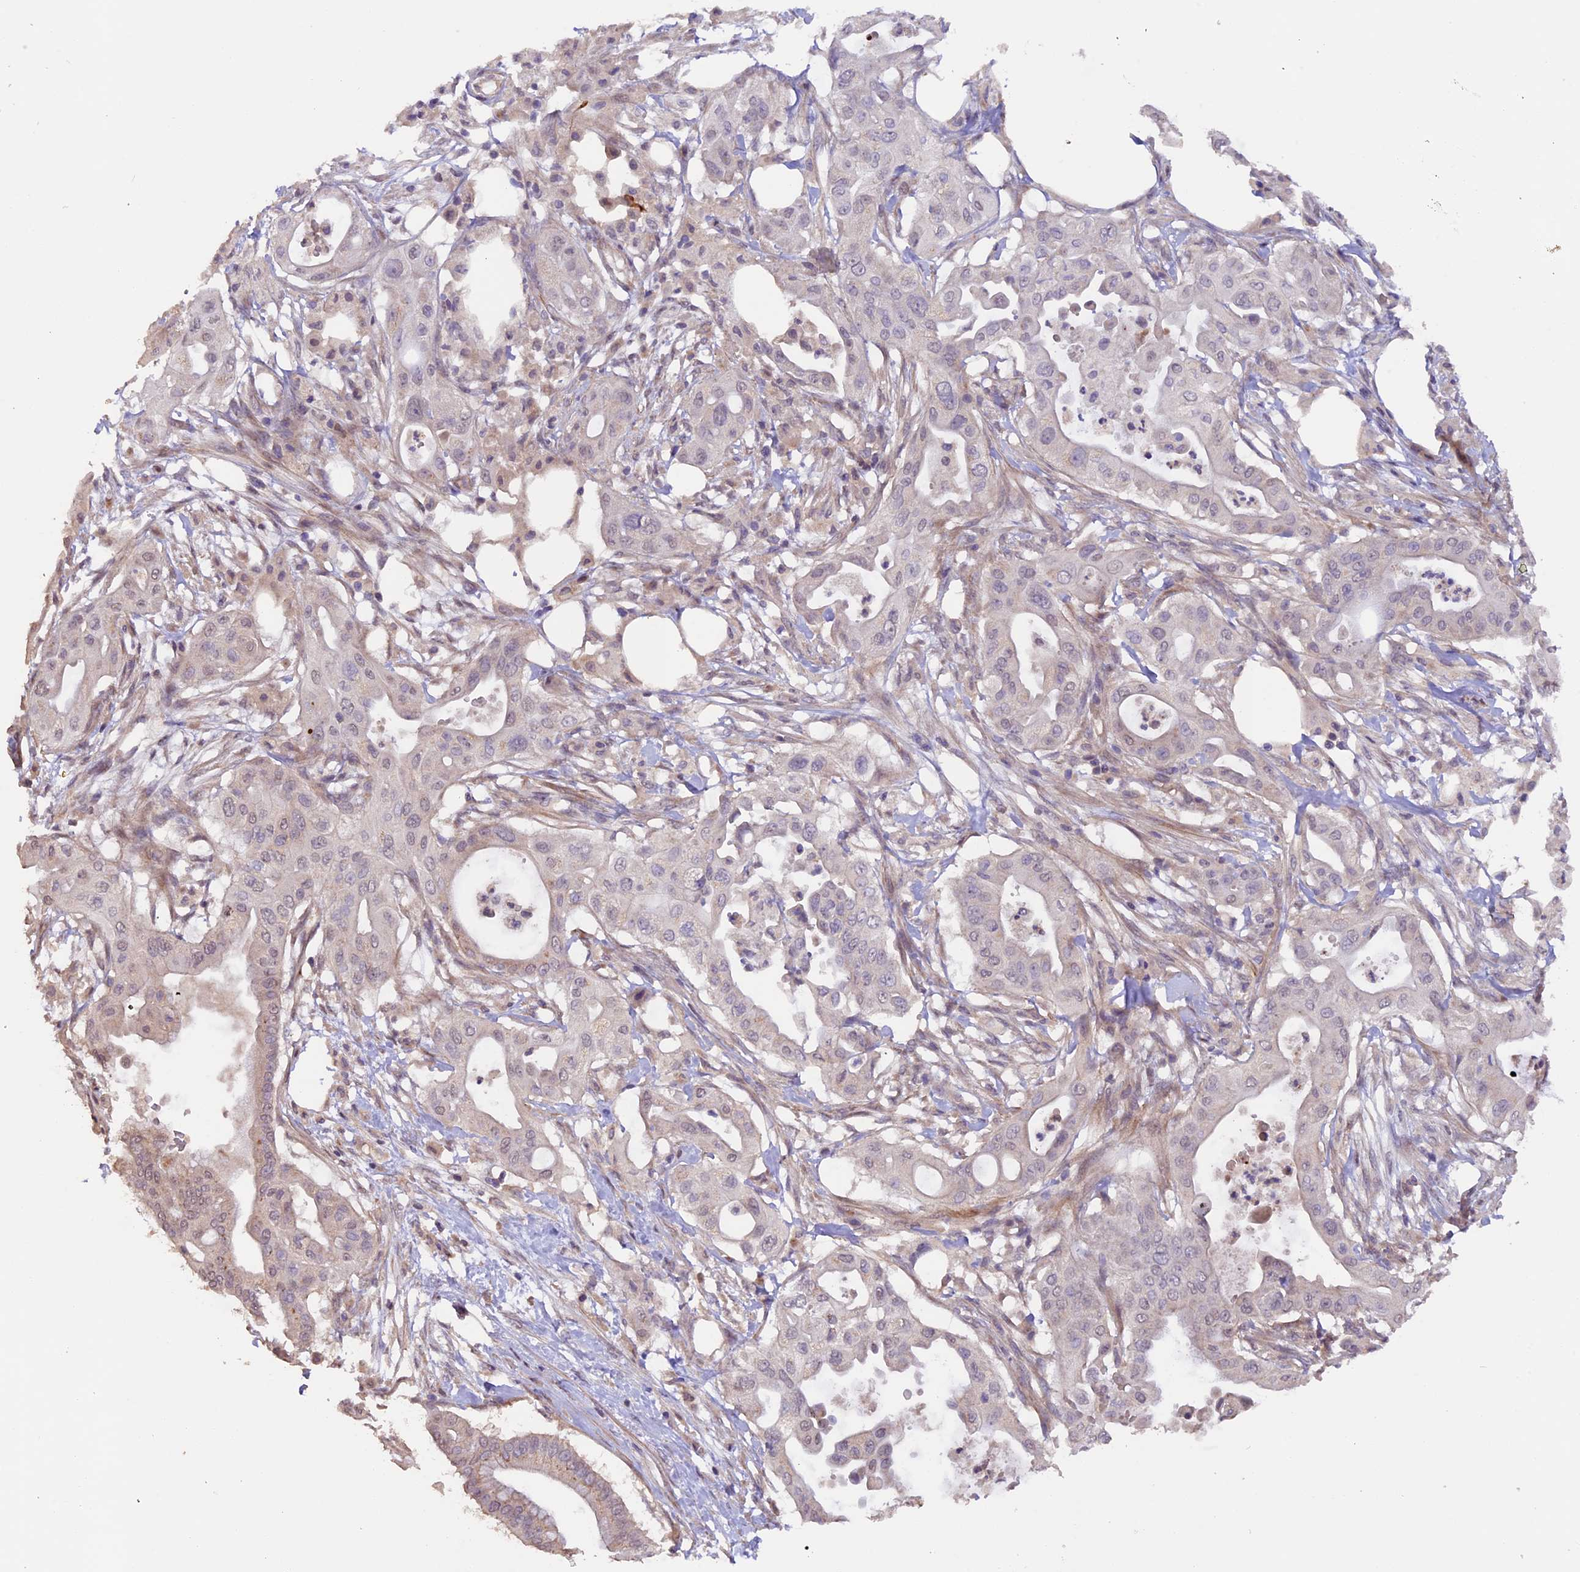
{"staining": {"intensity": "negative", "quantity": "none", "location": "none"}, "tissue": "pancreatic cancer", "cell_type": "Tumor cells", "image_type": "cancer", "snomed": [{"axis": "morphology", "description": "Adenocarcinoma, NOS"}, {"axis": "topography", "description": "Pancreas"}], "caption": "Tumor cells show no significant protein expression in pancreatic cancer (adenocarcinoma). The staining was performed using DAB to visualize the protein expression in brown, while the nuclei were stained in blue with hematoxylin (Magnification: 20x).", "gene": "GNB5", "patient": {"sex": "male", "age": 68}}